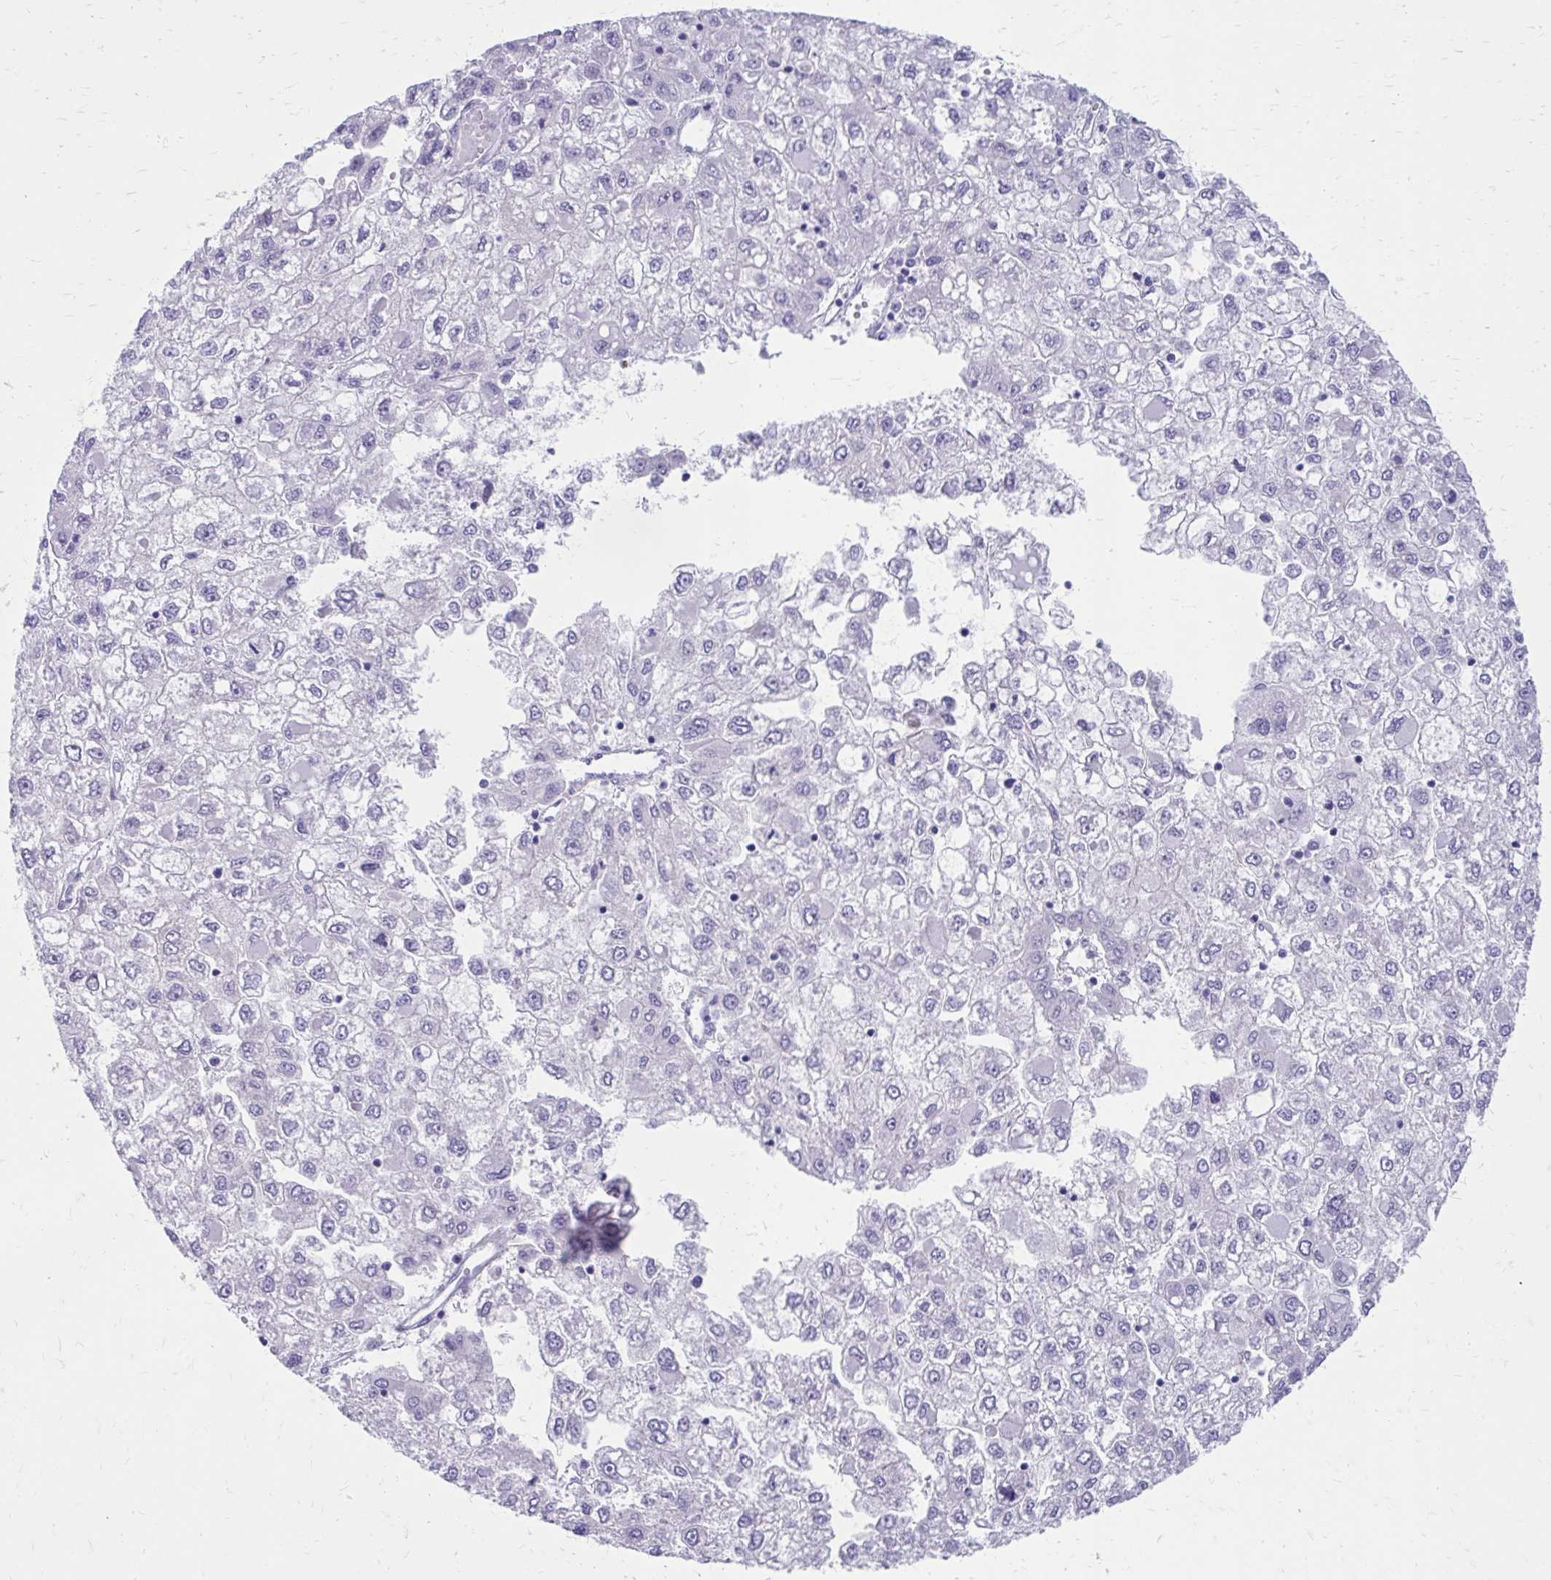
{"staining": {"intensity": "negative", "quantity": "none", "location": "none"}, "tissue": "liver cancer", "cell_type": "Tumor cells", "image_type": "cancer", "snomed": [{"axis": "morphology", "description": "Carcinoma, Hepatocellular, NOS"}, {"axis": "topography", "description": "Liver"}], "caption": "This photomicrograph is of liver cancer stained with immunohistochemistry to label a protein in brown with the nuclei are counter-stained blue. There is no expression in tumor cells.", "gene": "LCN15", "patient": {"sex": "male", "age": 40}}